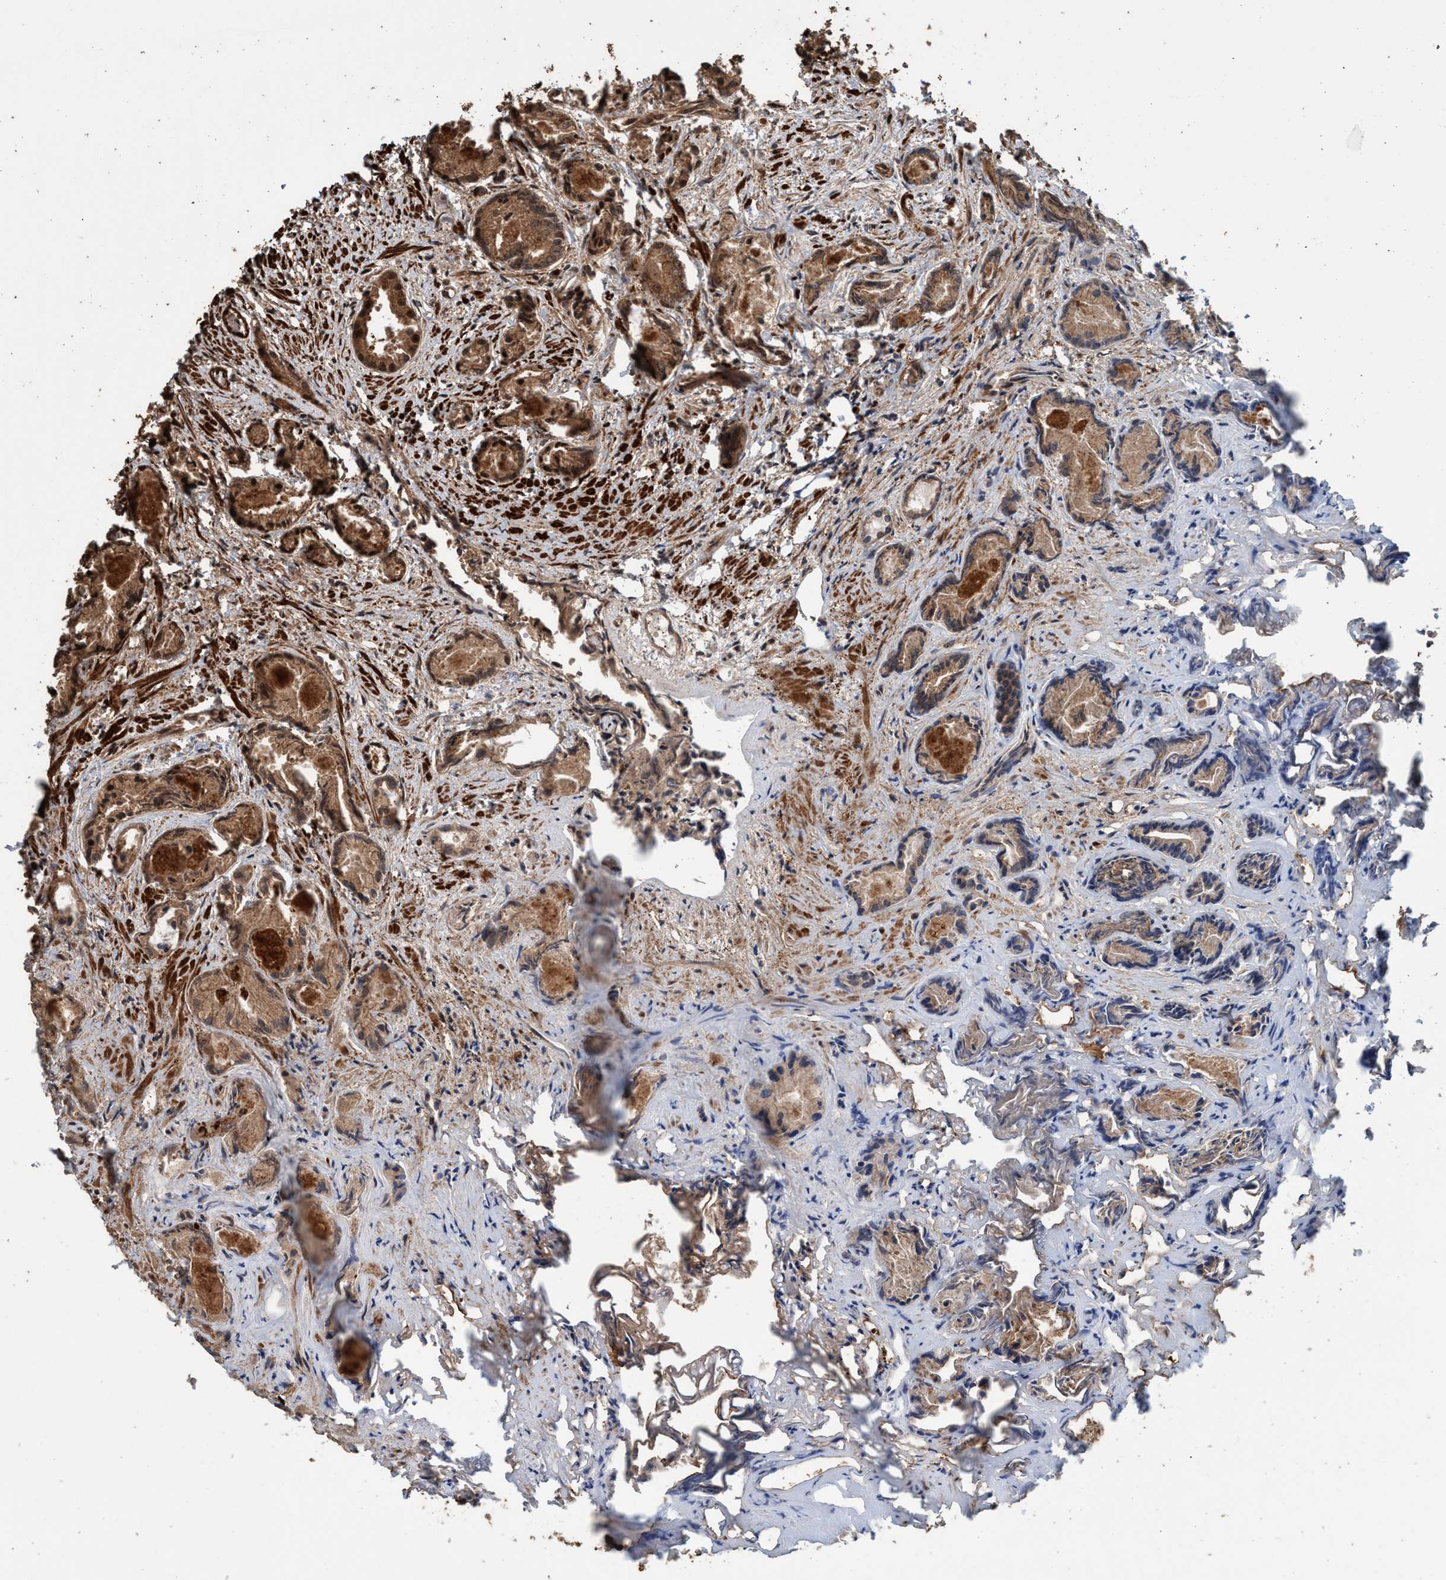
{"staining": {"intensity": "moderate", "quantity": ">75%", "location": "cytoplasmic/membranous,nuclear"}, "tissue": "prostate cancer", "cell_type": "Tumor cells", "image_type": "cancer", "snomed": [{"axis": "morphology", "description": "Adenocarcinoma, Low grade"}, {"axis": "topography", "description": "Prostate"}], "caption": "Brown immunohistochemical staining in low-grade adenocarcinoma (prostate) demonstrates moderate cytoplasmic/membranous and nuclear expression in about >75% of tumor cells.", "gene": "TRPC7", "patient": {"sex": "male", "age": 72}}